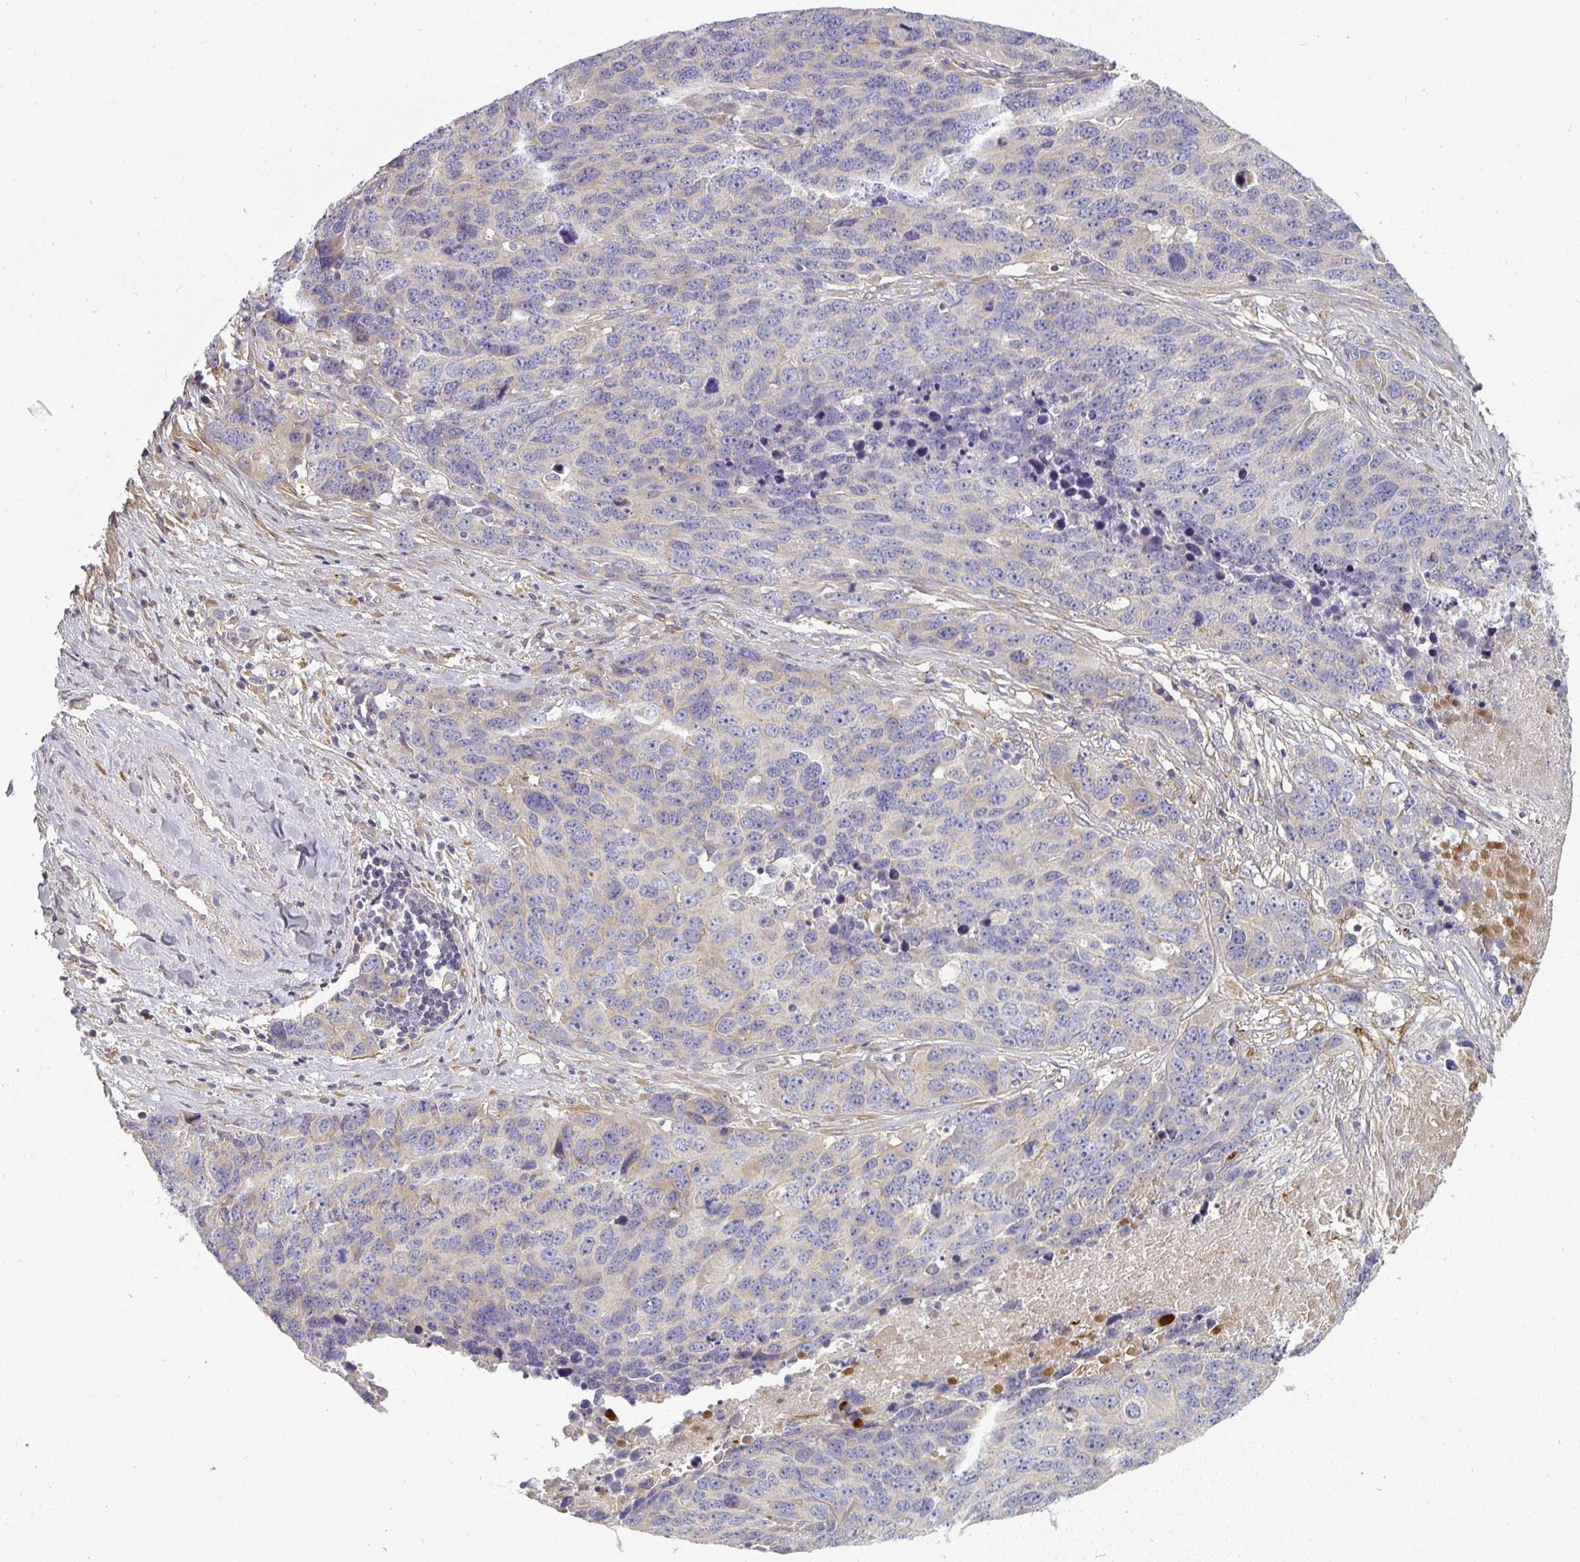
{"staining": {"intensity": "negative", "quantity": "none", "location": "none"}, "tissue": "ovarian cancer", "cell_type": "Tumor cells", "image_type": "cancer", "snomed": [{"axis": "morphology", "description": "Cystadenocarcinoma, serous, NOS"}, {"axis": "topography", "description": "Ovary"}], "caption": "Immunohistochemical staining of serous cystadenocarcinoma (ovarian) demonstrates no significant expression in tumor cells. The staining is performed using DAB brown chromogen with nuclei counter-stained in using hematoxylin.", "gene": "CTHRC1", "patient": {"sex": "female", "age": 76}}